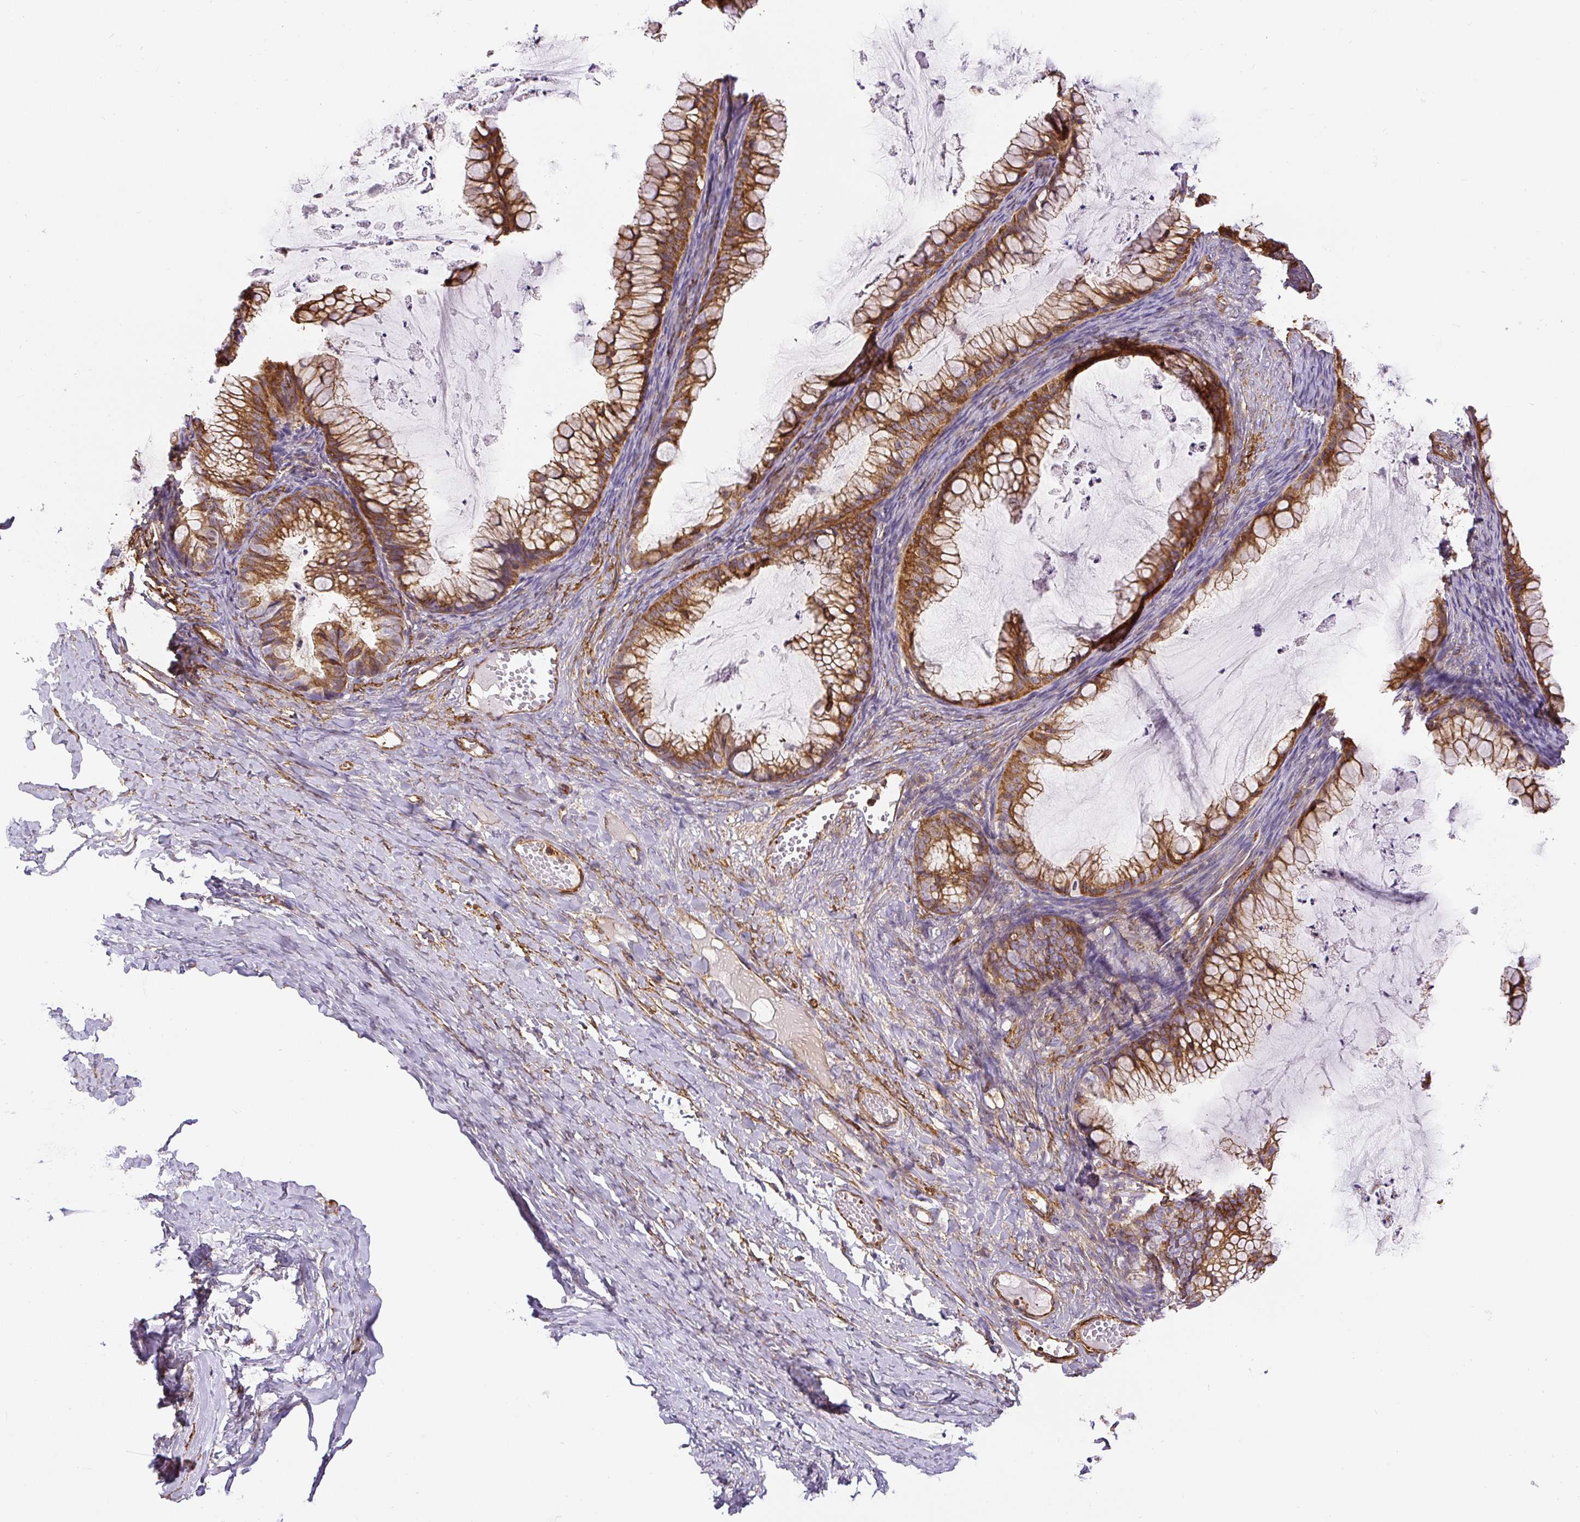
{"staining": {"intensity": "moderate", "quantity": ">75%", "location": "cytoplasmic/membranous"}, "tissue": "ovarian cancer", "cell_type": "Tumor cells", "image_type": "cancer", "snomed": [{"axis": "morphology", "description": "Cystadenocarcinoma, mucinous, NOS"}, {"axis": "topography", "description": "Ovary"}], "caption": "The photomicrograph demonstrates immunohistochemical staining of ovarian mucinous cystadenocarcinoma. There is moderate cytoplasmic/membranous expression is appreciated in about >75% of tumor cells.", "gene": "MYL12A", "patient": {"sex": "female", "age": 35}}